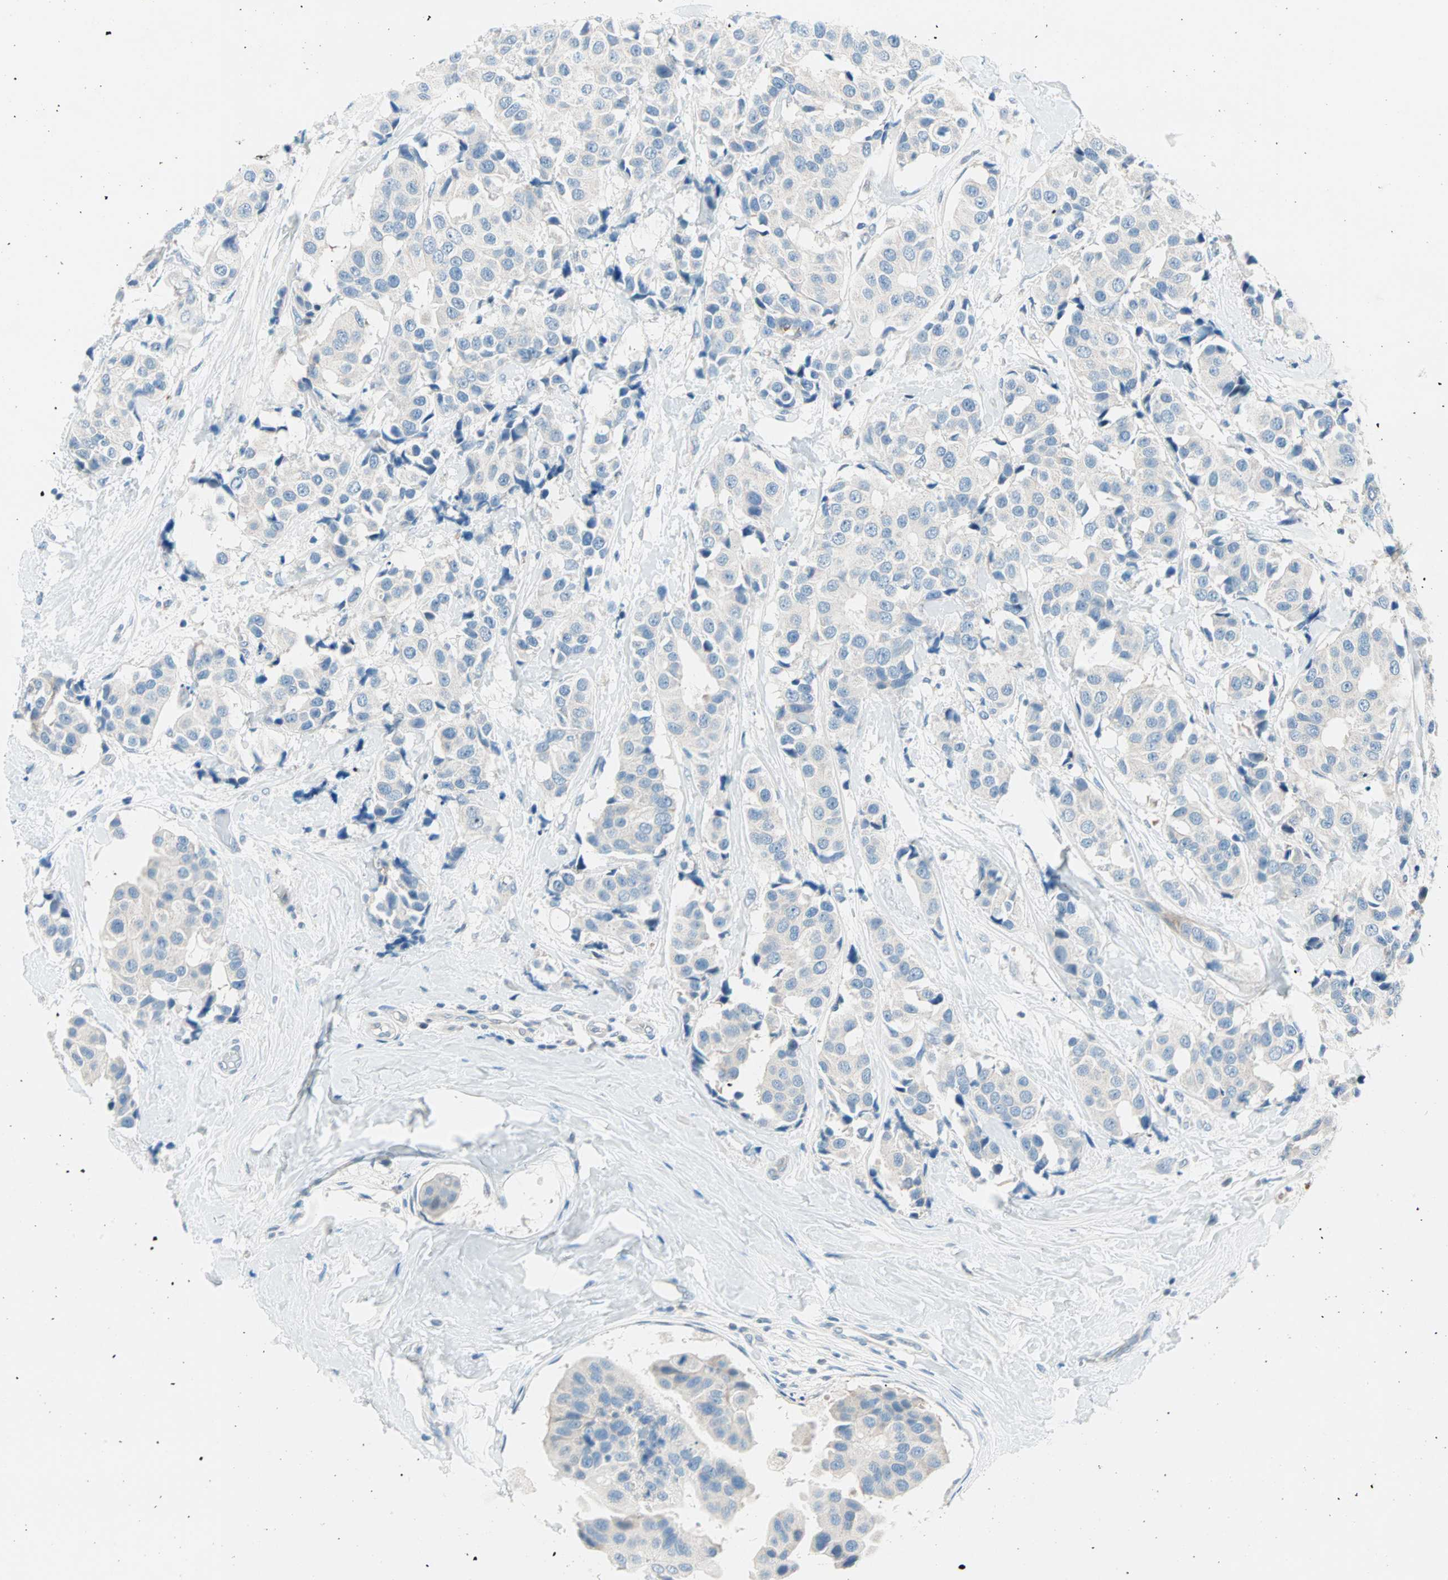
{"staining": {"intensity": "negative", "quantity": "none", "location": "none"}, "tissue": "breast cancer", "cell_type": "Tumor cells", "image_type": "cancer", "snomed": [{"axis": "morphology", "description": "Normal tissue, NOS"}, {"axis": "morphology", "description": "Duct carcinoma"}, {"axis": "topography", "description": "Breast"}], "caption": "Human breast infiltrating ductal carcinoma stained for a protein using IHC shows no positivity in tumor cells.", "gene": "TMEM163", "patient": {"sex": "female", "age": 39}}